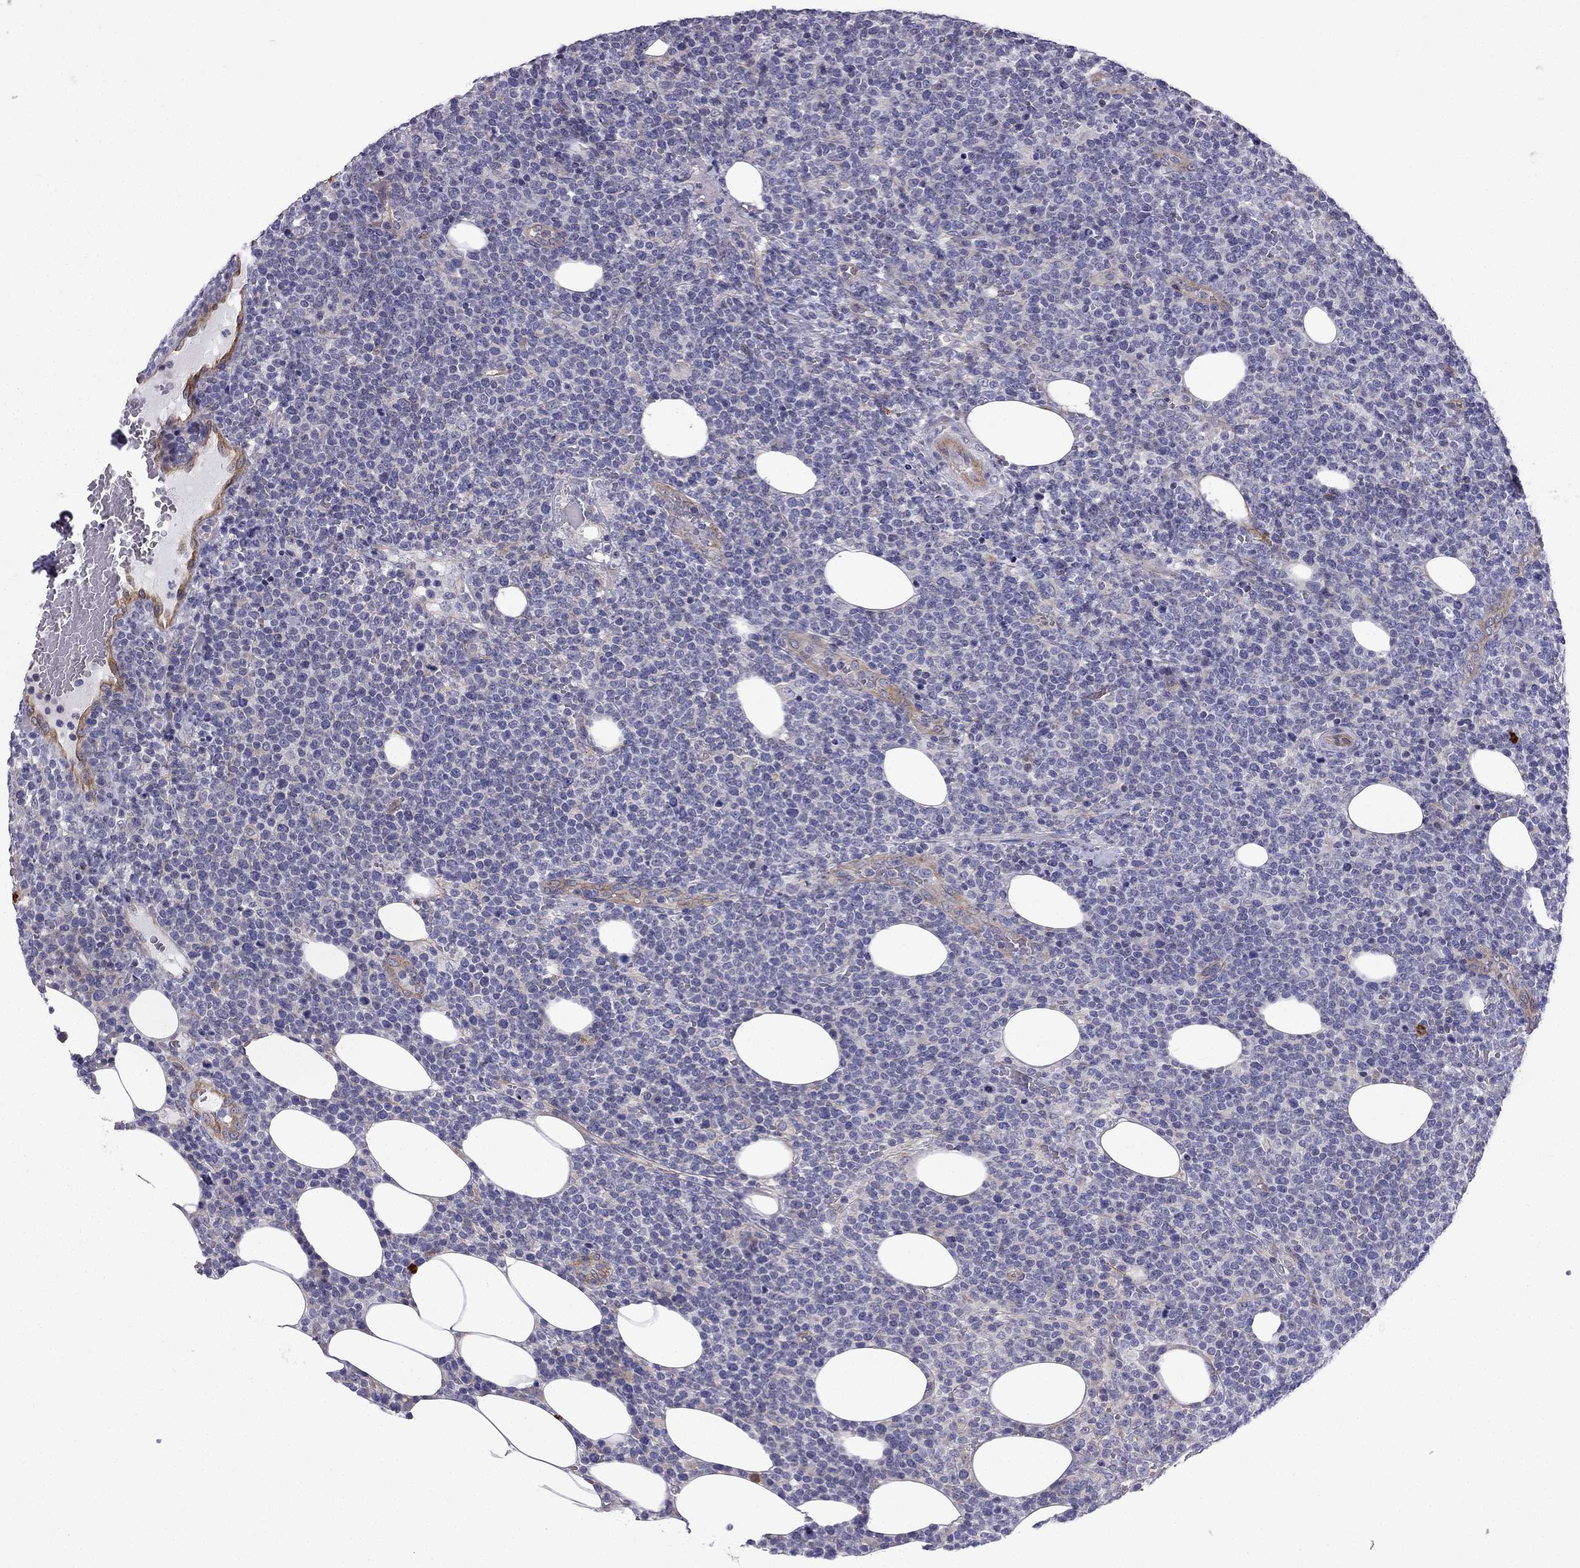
{"staining": {"intensity": "negative", "quantity": "none", "location": "none"}, "tissue": "lymphoma", "cell_type": "Tumor cells", "image_type": "cancer", "snomed": [{"axis": "morphology", "description": "Malignant lymphoma, non-Hodgkin's type, High grade"}, {"axis": "topography", "description": "Lymph node"}], "caption": "Immunohistochemical staining of lymphoma displays no significant positivity in tumor cells.", "gene": "ENOX1", "patient": {"sex": "male", "age": 61}}